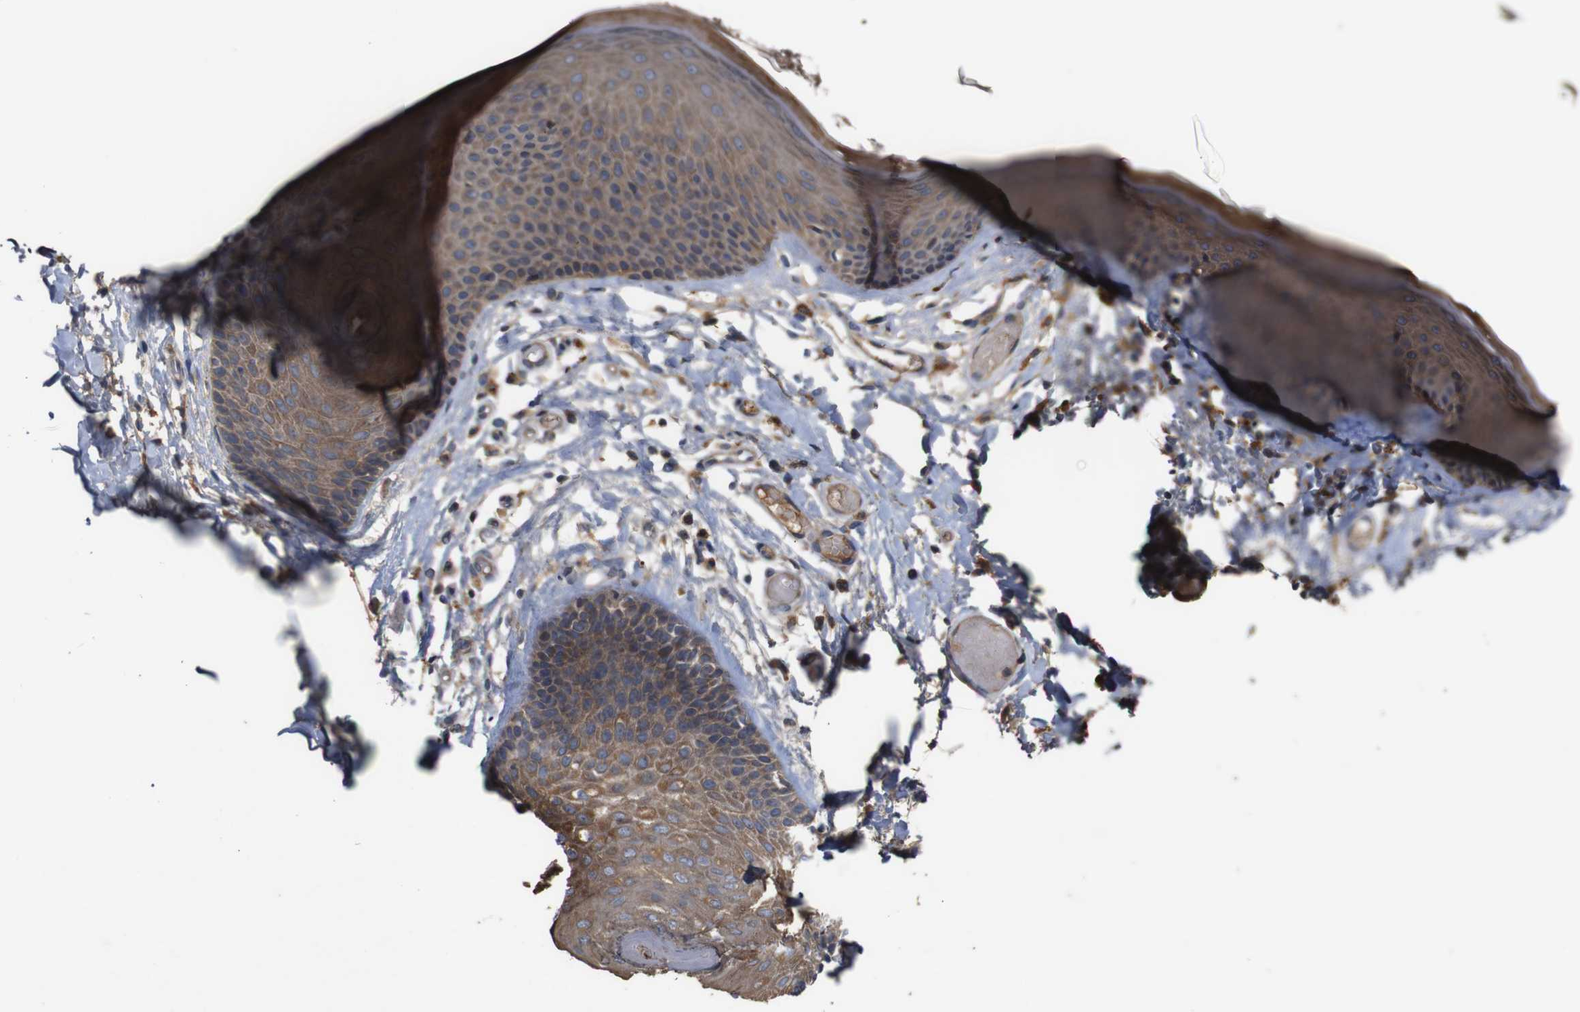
{"staining": {"intensity": "moderate", "quantity": ">75%", "location": "cytoplasmic/membranous"}, "tissue": "skin", "cell_type": "Epidermal cells", "image_type": "normal", "snomed": [{"axis": "morphology", "description": "Normal tissue, NOS"}, {"axis": "topography", "description": "Vulva"}], "caption": "Immunohistochemical staining of normal human skin reveals moderate cytoplasmic/membranous protein positivity in about >75% of epidermal cells. The staining was performed using DAB to visualize the protein expression in brown, while the nuclei were stained in blue with hematoxylin (Magnification: 20x).", "gene": "PTPN1", "patient": {"sex": "female", "age": 73}}